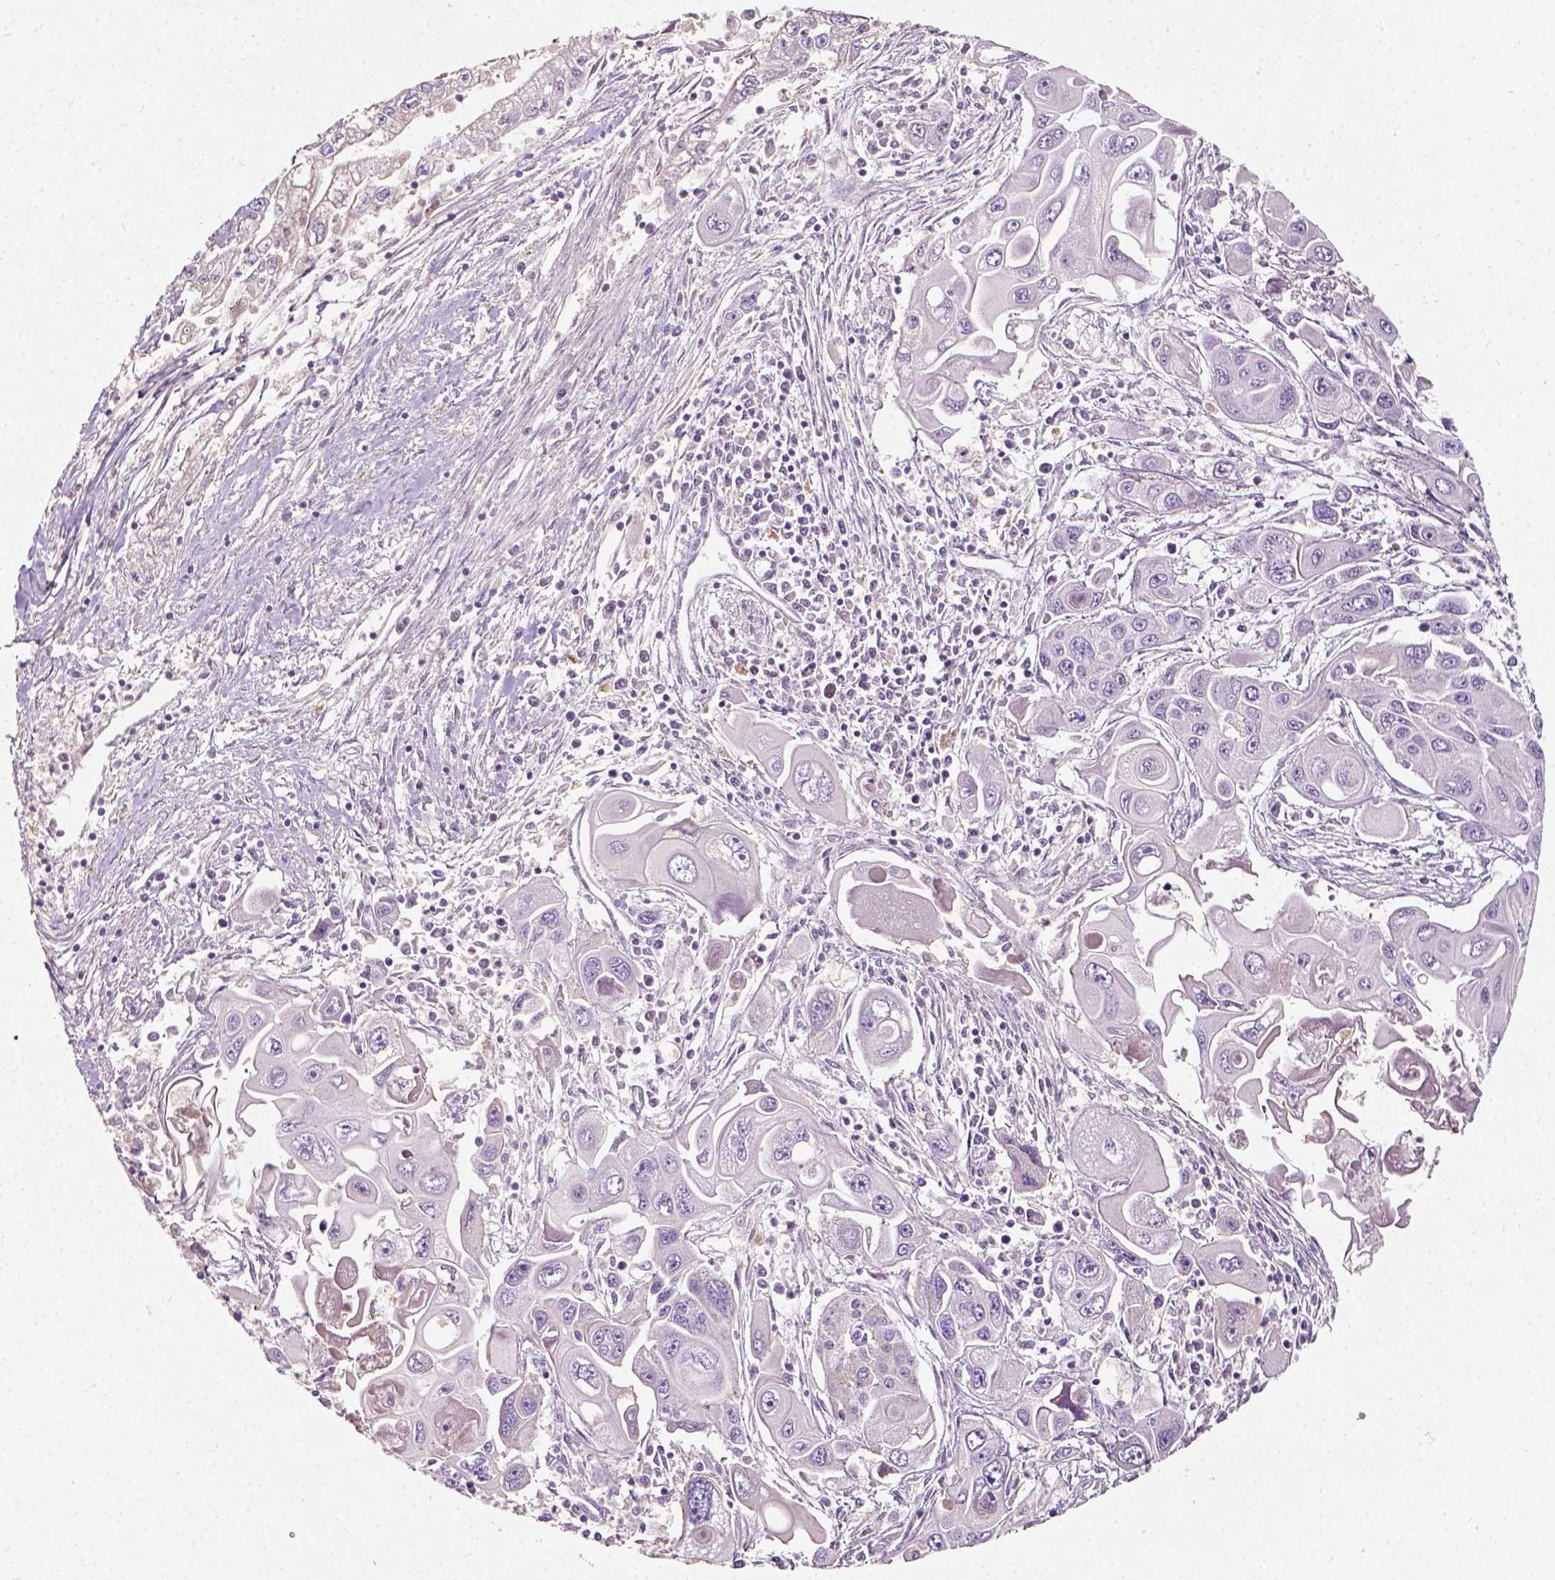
{"staining": {"intensity": "negative", "quantity": "none", "location": "none"}, "tissue": "pancreatic cancer", "cell_type": "Tumor cells", "image_type": "cancer", "snomed": [{"axis": "morphology", "description": "Adenocarcinoma, NOS"}, {"axis": "topography", "description": "Pancreas"}], "caption": "Immunohistochemistry (IHC) photomicrograph of human adenocarcinoma (pancreatic) stained for a protein (brown), which exhibits no positivity in tumor cells. (DAB immunohistochemistry (IHC) visualized using brightfield microscopy, high magnification).", "gene": "DHCR24", "patient": {"sex": "male", "age": 70}}